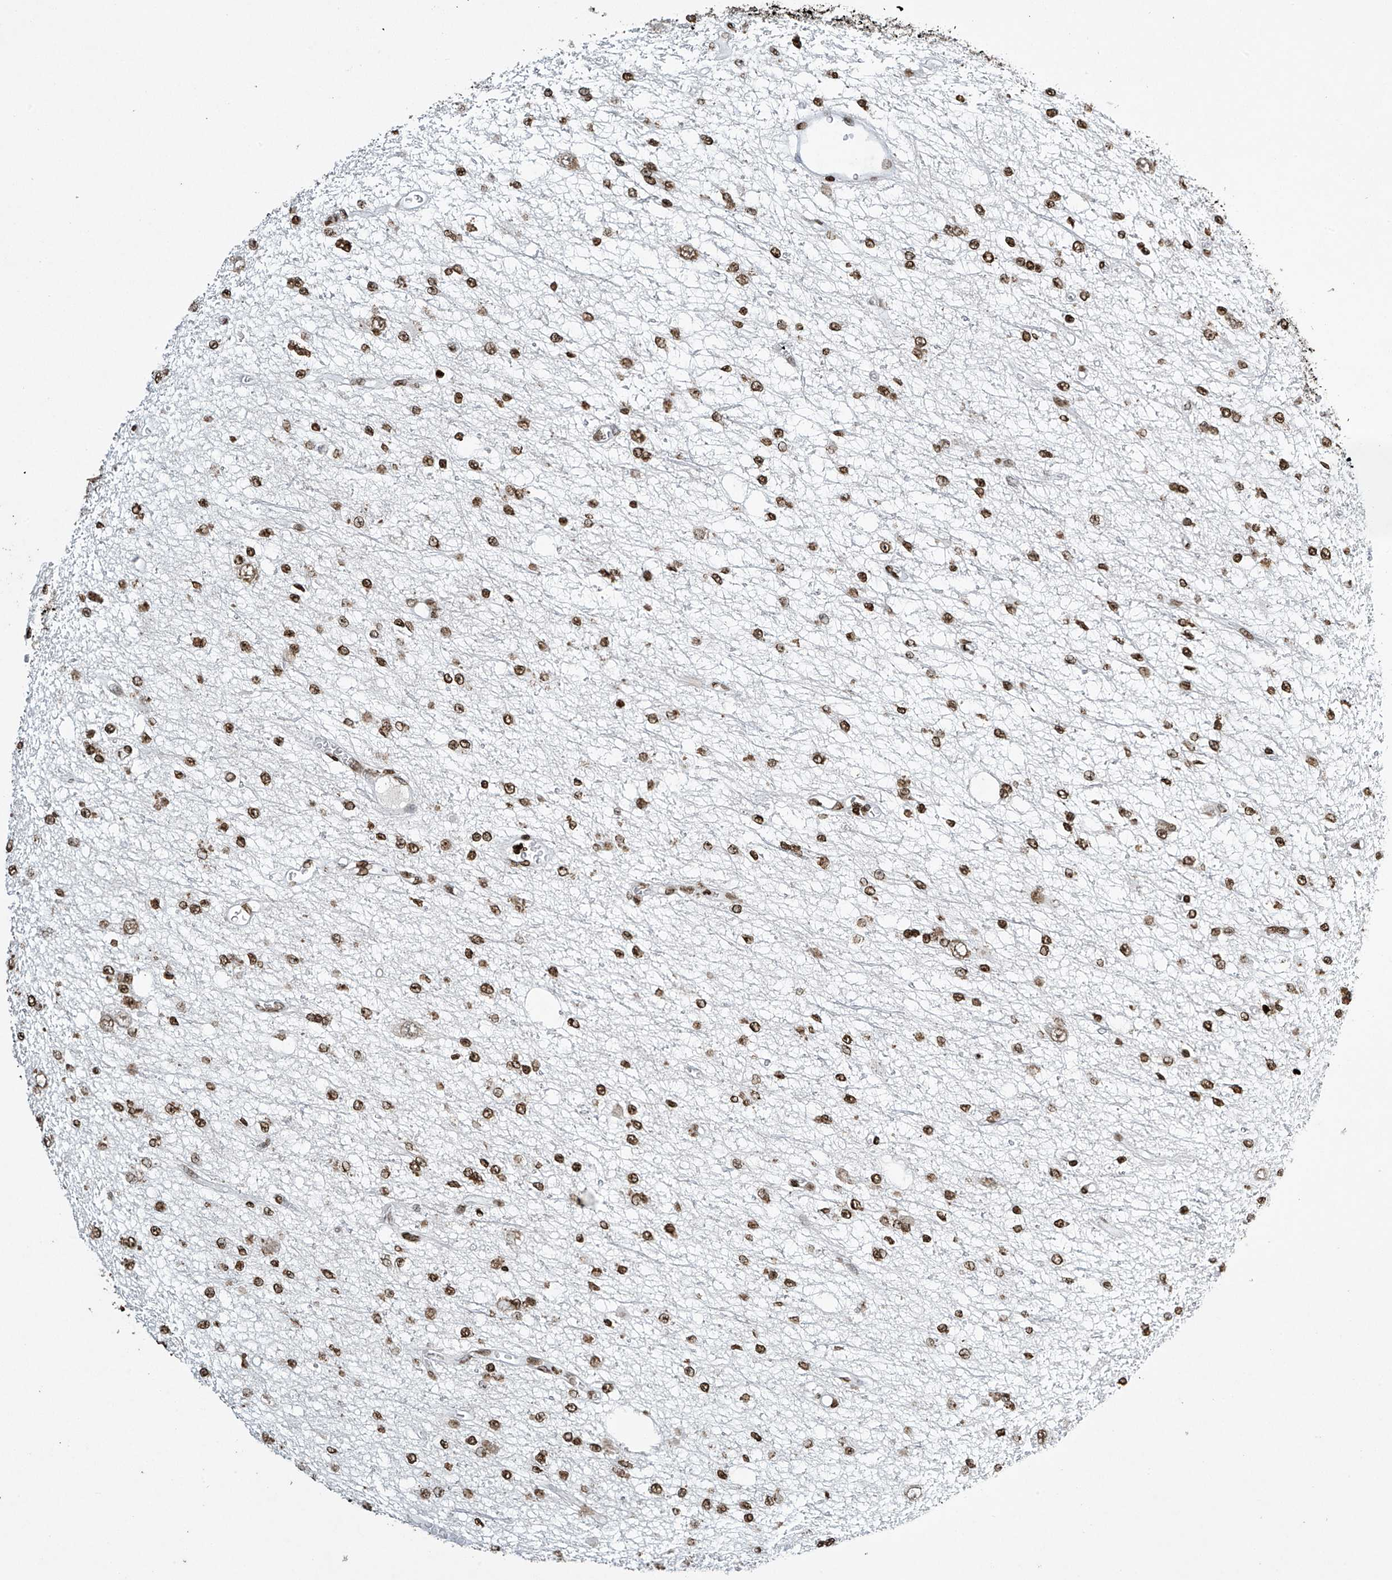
{"staining": {"intensity": "moderate", "quantity": ">75%", "location": "nuclear"}, "tissue": "glioma", "cell_type": "Tumor cells", "image_type": "cancer", "snomed": [{"axis": "morphology", "description": "Glioma, malignant, Low grade"}, {"axis": "topography", "description": "Brain"}], "caption": "This is a photomicrograph of IHC staining of malignant glioma (low-grade), which shows moderate expression in the nuclear of tumor cells.", "gene": "H4C16", "patient": {"sex": "male", "age": 38}}